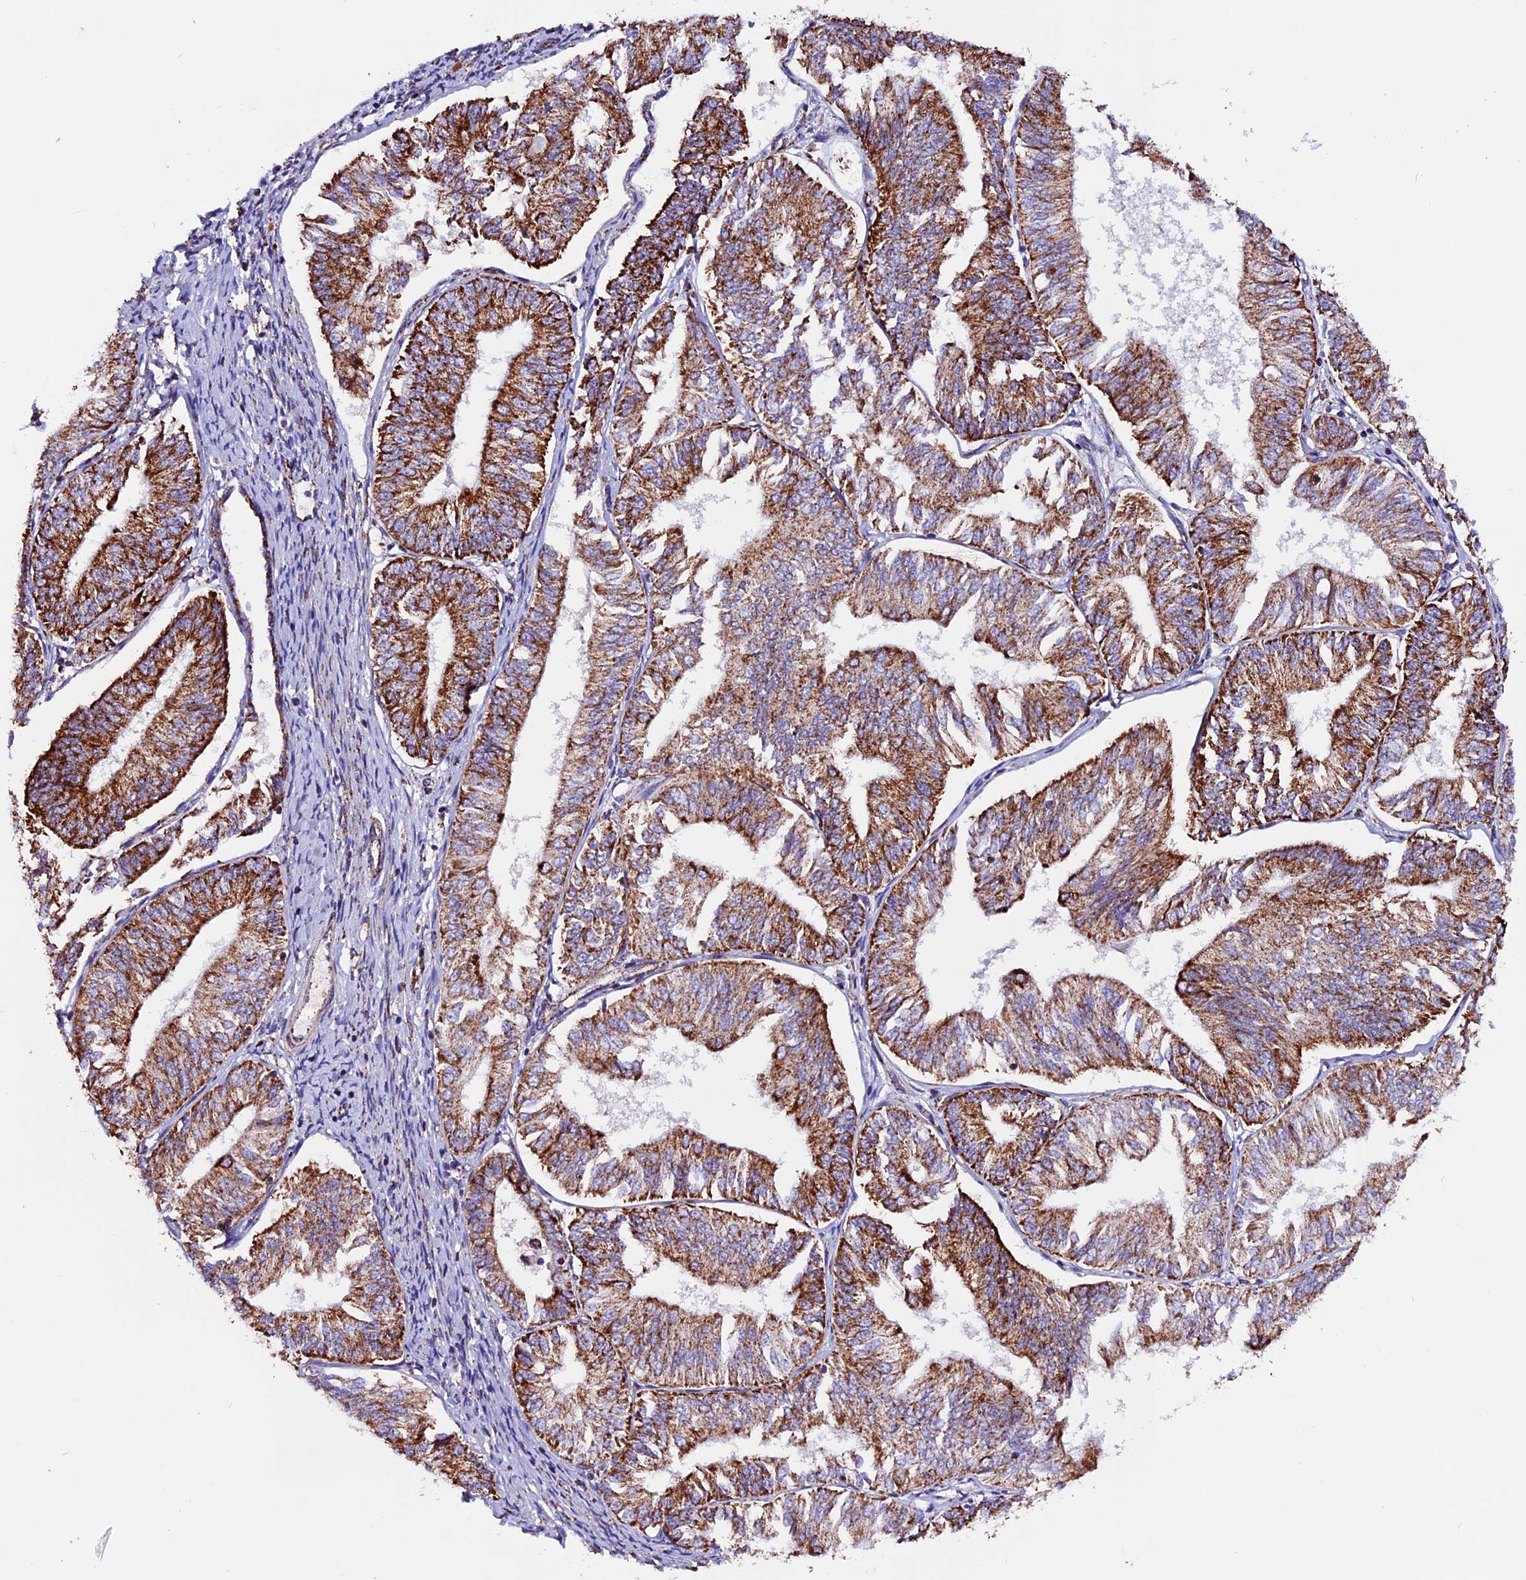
{"staining": {"intensity": "strong", "quantity": "25%-75%", "location": "cytoplasmic/membranous"}, "tissue": "endometrial cancer", "cell_type": "Tumor cells", "image_type": "cancer", "snomed": [{"axis": "morphology", "description": "Adenocarcinoma, NOS"}, {"axis": "topography", "description": "Endometrium"}], "caption": "Tumor cells exhibit strong cytoplasmic/membranous positivity in about 25%-75% of cells in endometrial cancer.", "gene": "CX3CL1", "patient": {"sex": "female", "age": 58}}